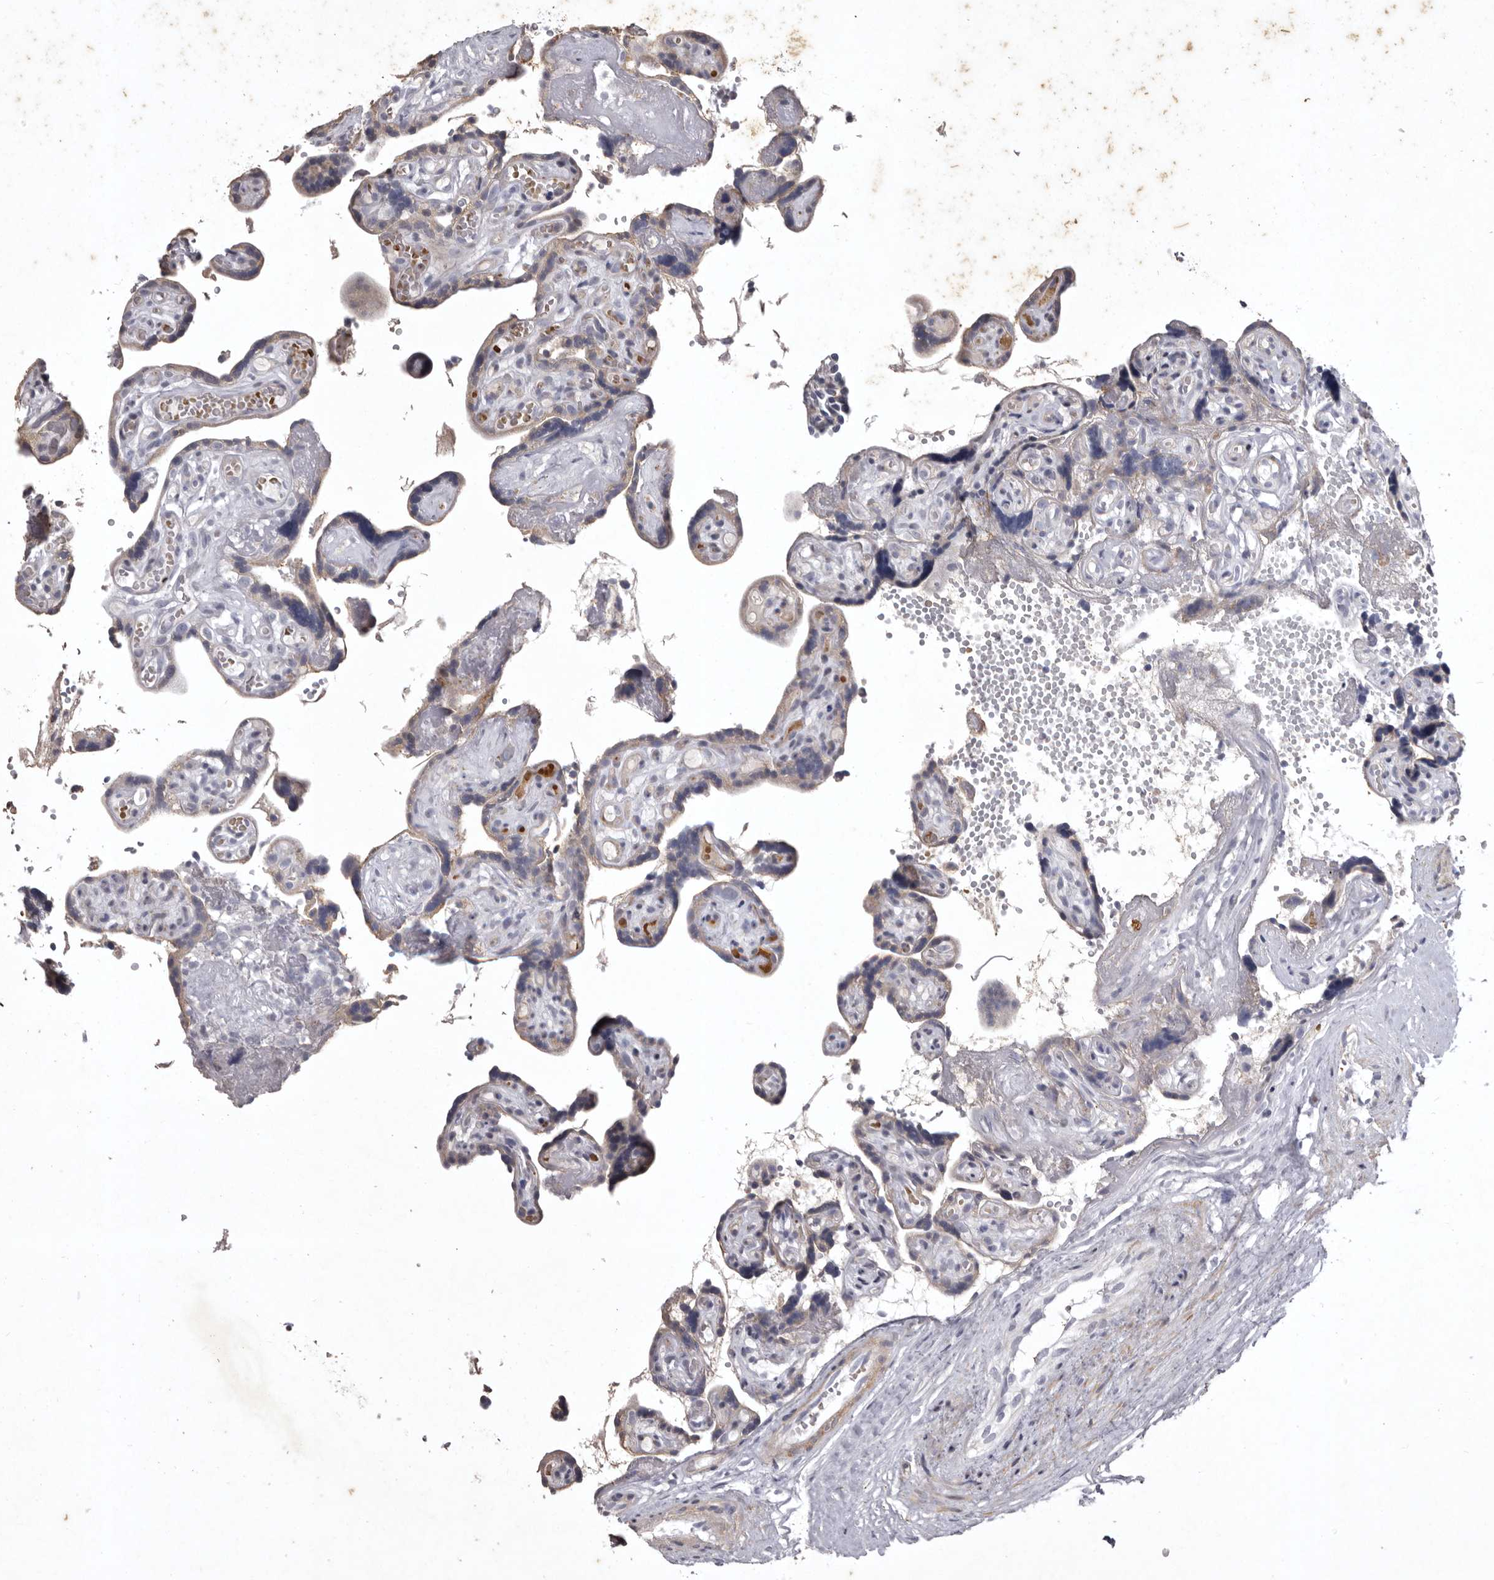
{"staining": {"intensity": "weak", "quantity": "25%-75%", "location": "cytoplasmic/membranous"}, "tissue": "placenta", "cell_type": "Decidual cells", "image_type": "normal", "snomed": [{"axis": "morphology", "description": "Normal tissue, NOS"}, {"axis": "topography", "description": "Placenta"}], "caption": "A micrograph of human placenta stained for a protein demonstrates weak cytoplasmic/membranous brown staining in decidual cells. (brown staining indicates protein expression, while blue staining denotes nuclei).", "gene": "NKAIN4", "patient": {"sex": "female", "age": 30}}